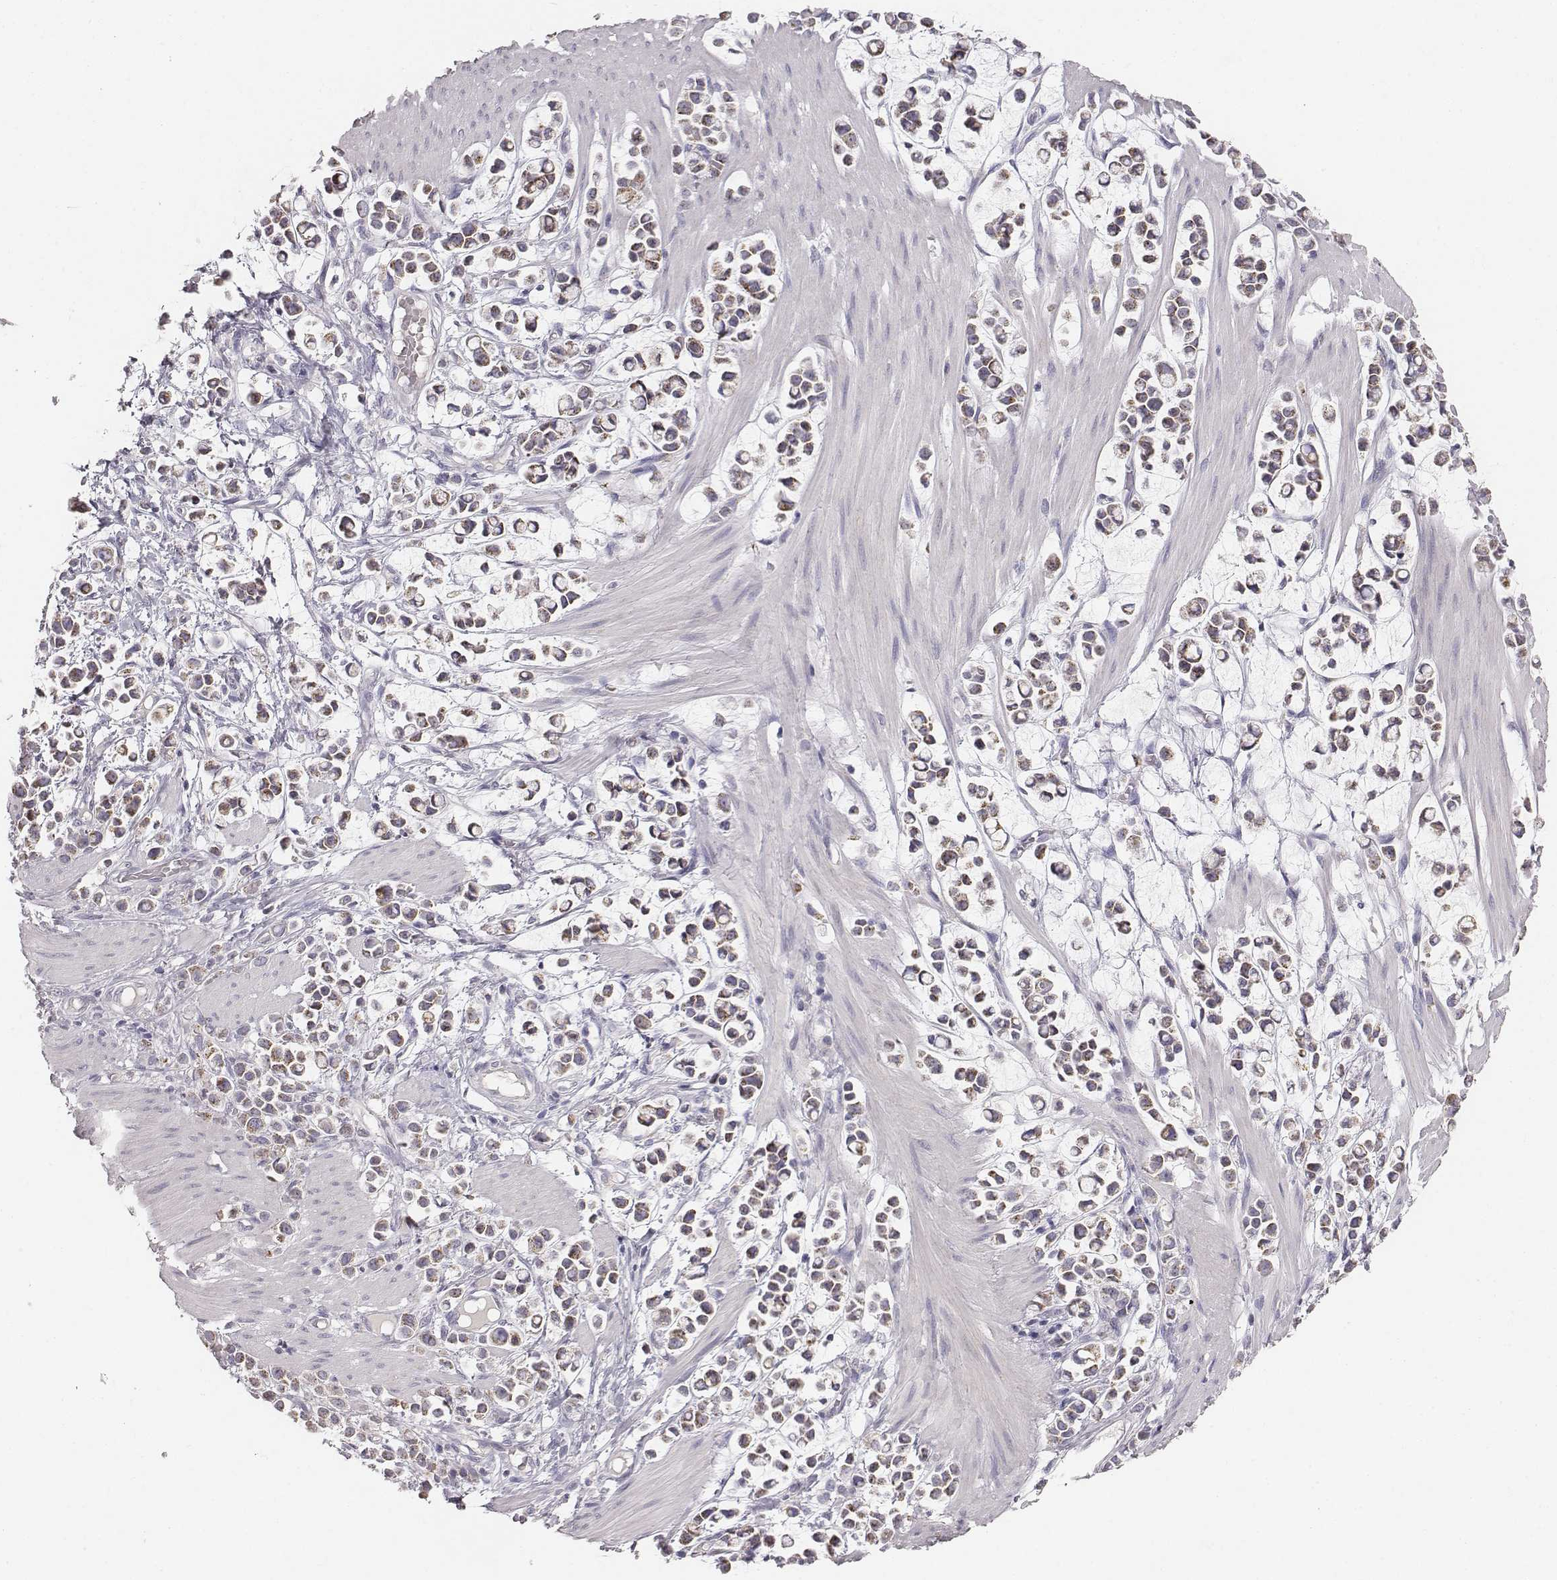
{"staining": {"intensity": "weak", "quantity": ">75%", "location": "cytoplasmic/membranous"}, "tissue": "stomach cancer", "cell_type": "Tumor cells", "image_type": "cancer", "snomed": [{"axis": "morphology", "description": "Adenocarcinoma, NOS"}, {"axis": "topography", "description": "Stomach"}], "caption": "Protein expression analysis of stomach cancer (adenocarcinoma) displays weak cytoplasmic/membranous staining in approximately >75% of tumor cells. (DAB (3,3'-diaminobenzidine) IHC with brightfield microscopy, high magnification).", "gene": "ABCD3", "patient": {"sex": "male", "age": 82}}